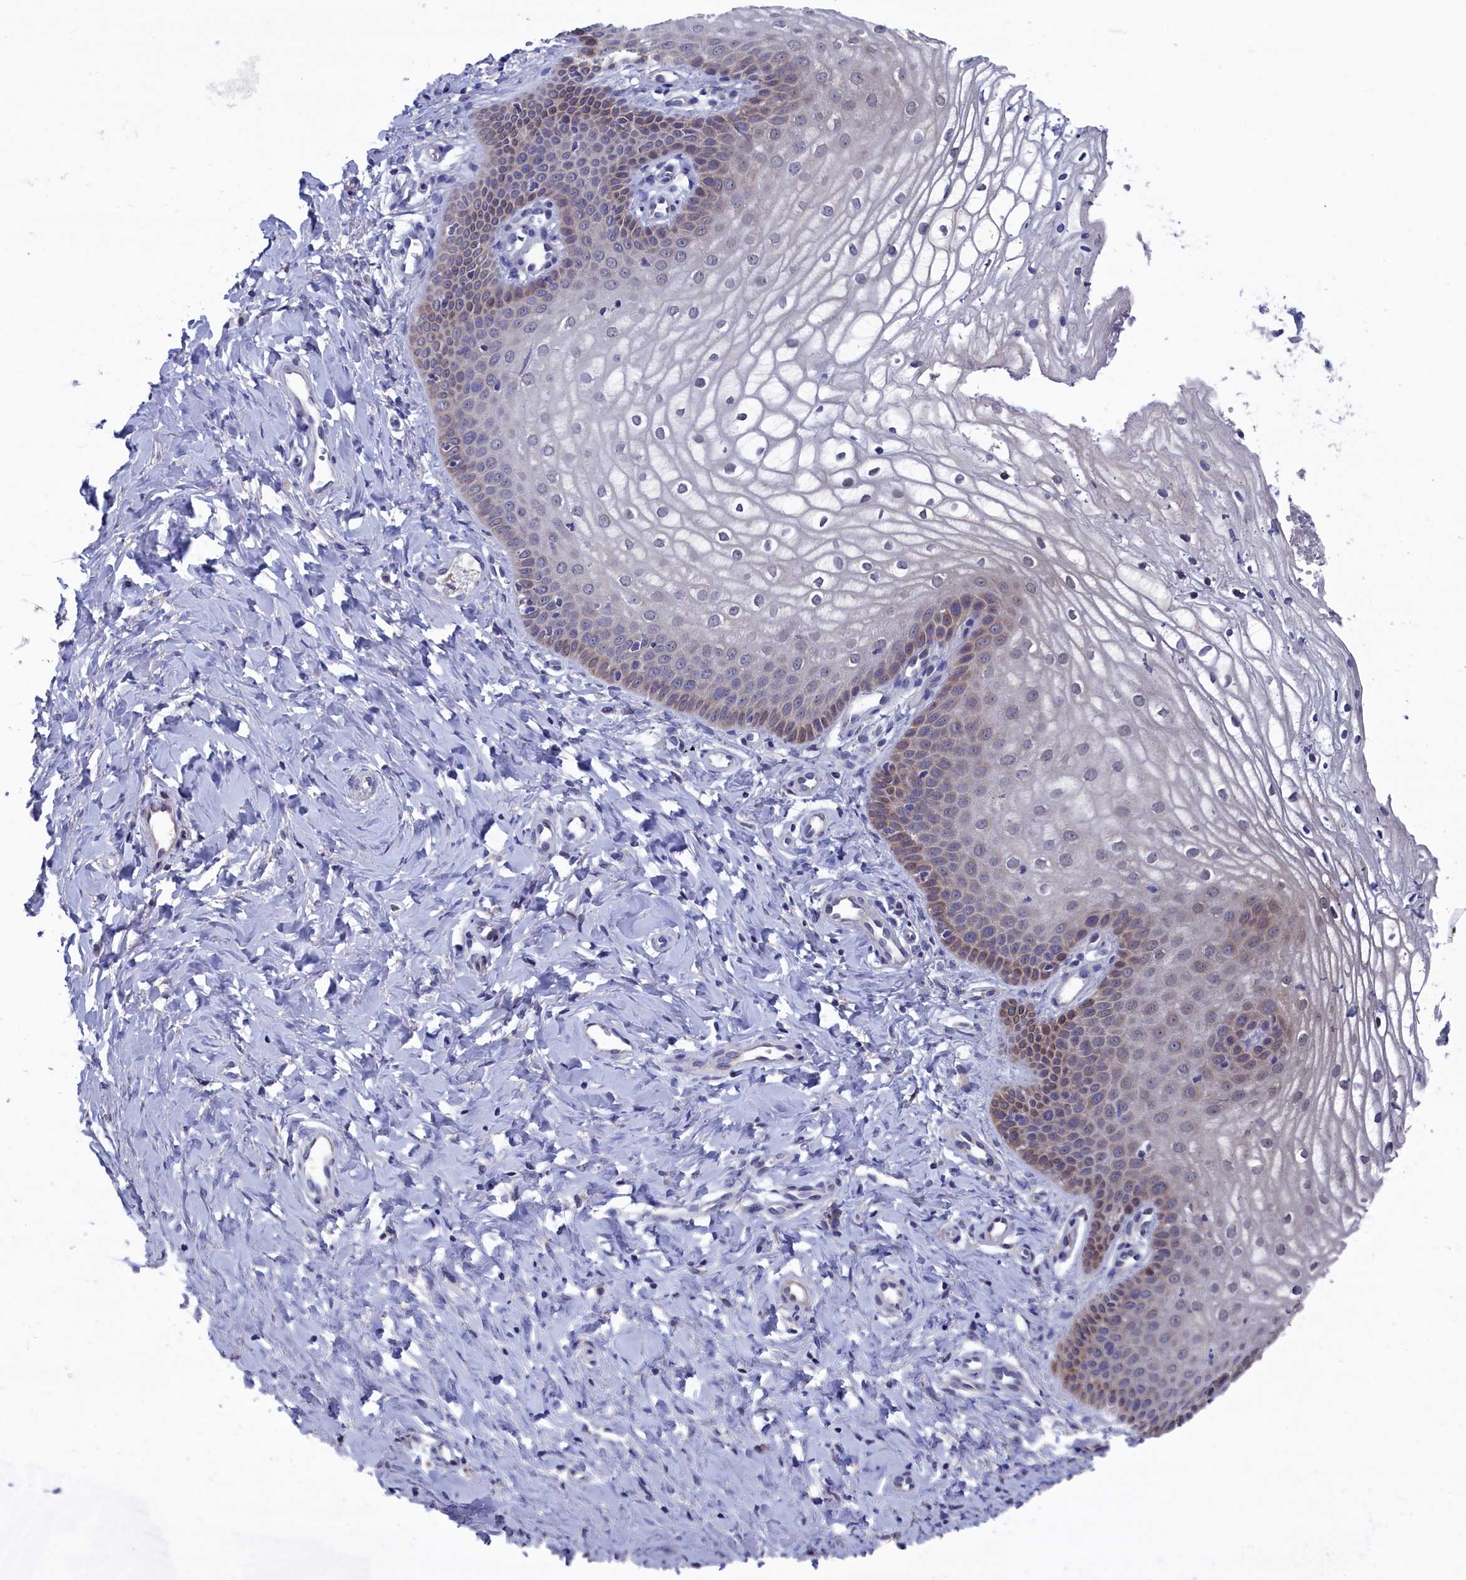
{"staining": {"intensity": "weak", "quantity": "25%-75%", "location": "cytoplasmic/membranous"}, "tissue": "vagina", "cell_type": "Squamous epithelial cells", "image_type": "normal", "snomed": [{"axis": "morphology", "description": "Normal tissue, NOS"}, {"axis": "topography", "description": "Vagina"}], "caption": "Protein staining of normal vagina exhibits weak cytoplasmic/membranous staining in approximately 25%-75% of squamous epithelial cells.", "gene": "SPATA13", "patient": {"sex": "female", "age": 68}}